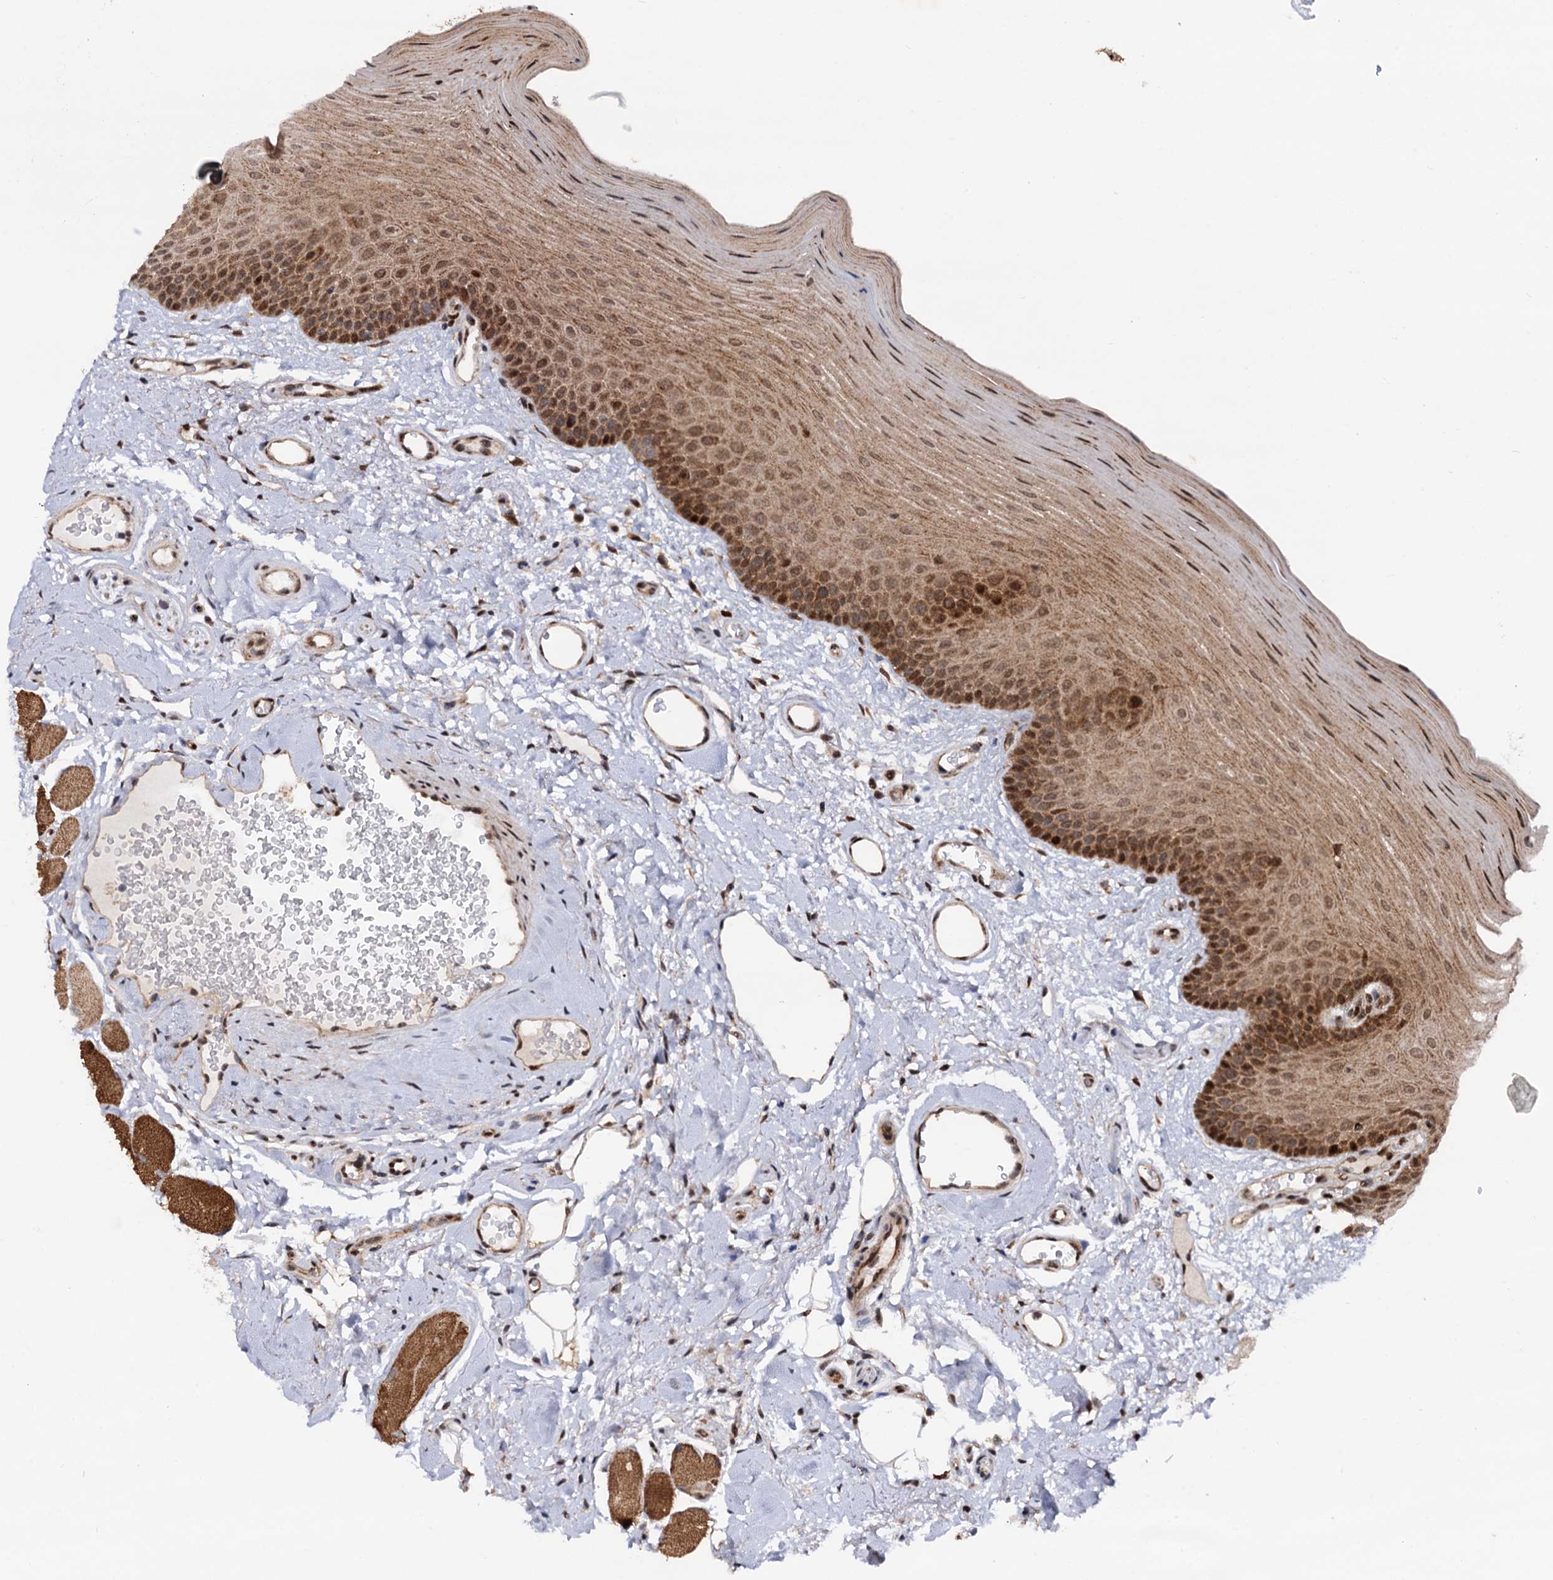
{"staining": {"intensity": "moderate", "quantity": ">75%", "location": "cytoplasmic/membranous,nuclear"}, "tissue": "oral mucosa", "cell_type": "Squamous epithelial cells", "image_type": "normal", "snomed": [{"axis": "morphology", "description": "Normal tissue, NOS"}, {"axis": "topography", "description": "Oral tissue"}], "caption": "Squamous epithelial cells exhibit moderate cytoplasmic/membranous,nuclear expression in approximately >75% of cells in benign oral mucosa. The protein is stained brown, and the nuclei are stained in blue (DAB (3,3'-diaminobenzidine) IHC with brightfield microscopy, high magnification).", "gene": "PIGB", "patient": {"sex": "male", "age": 68}}